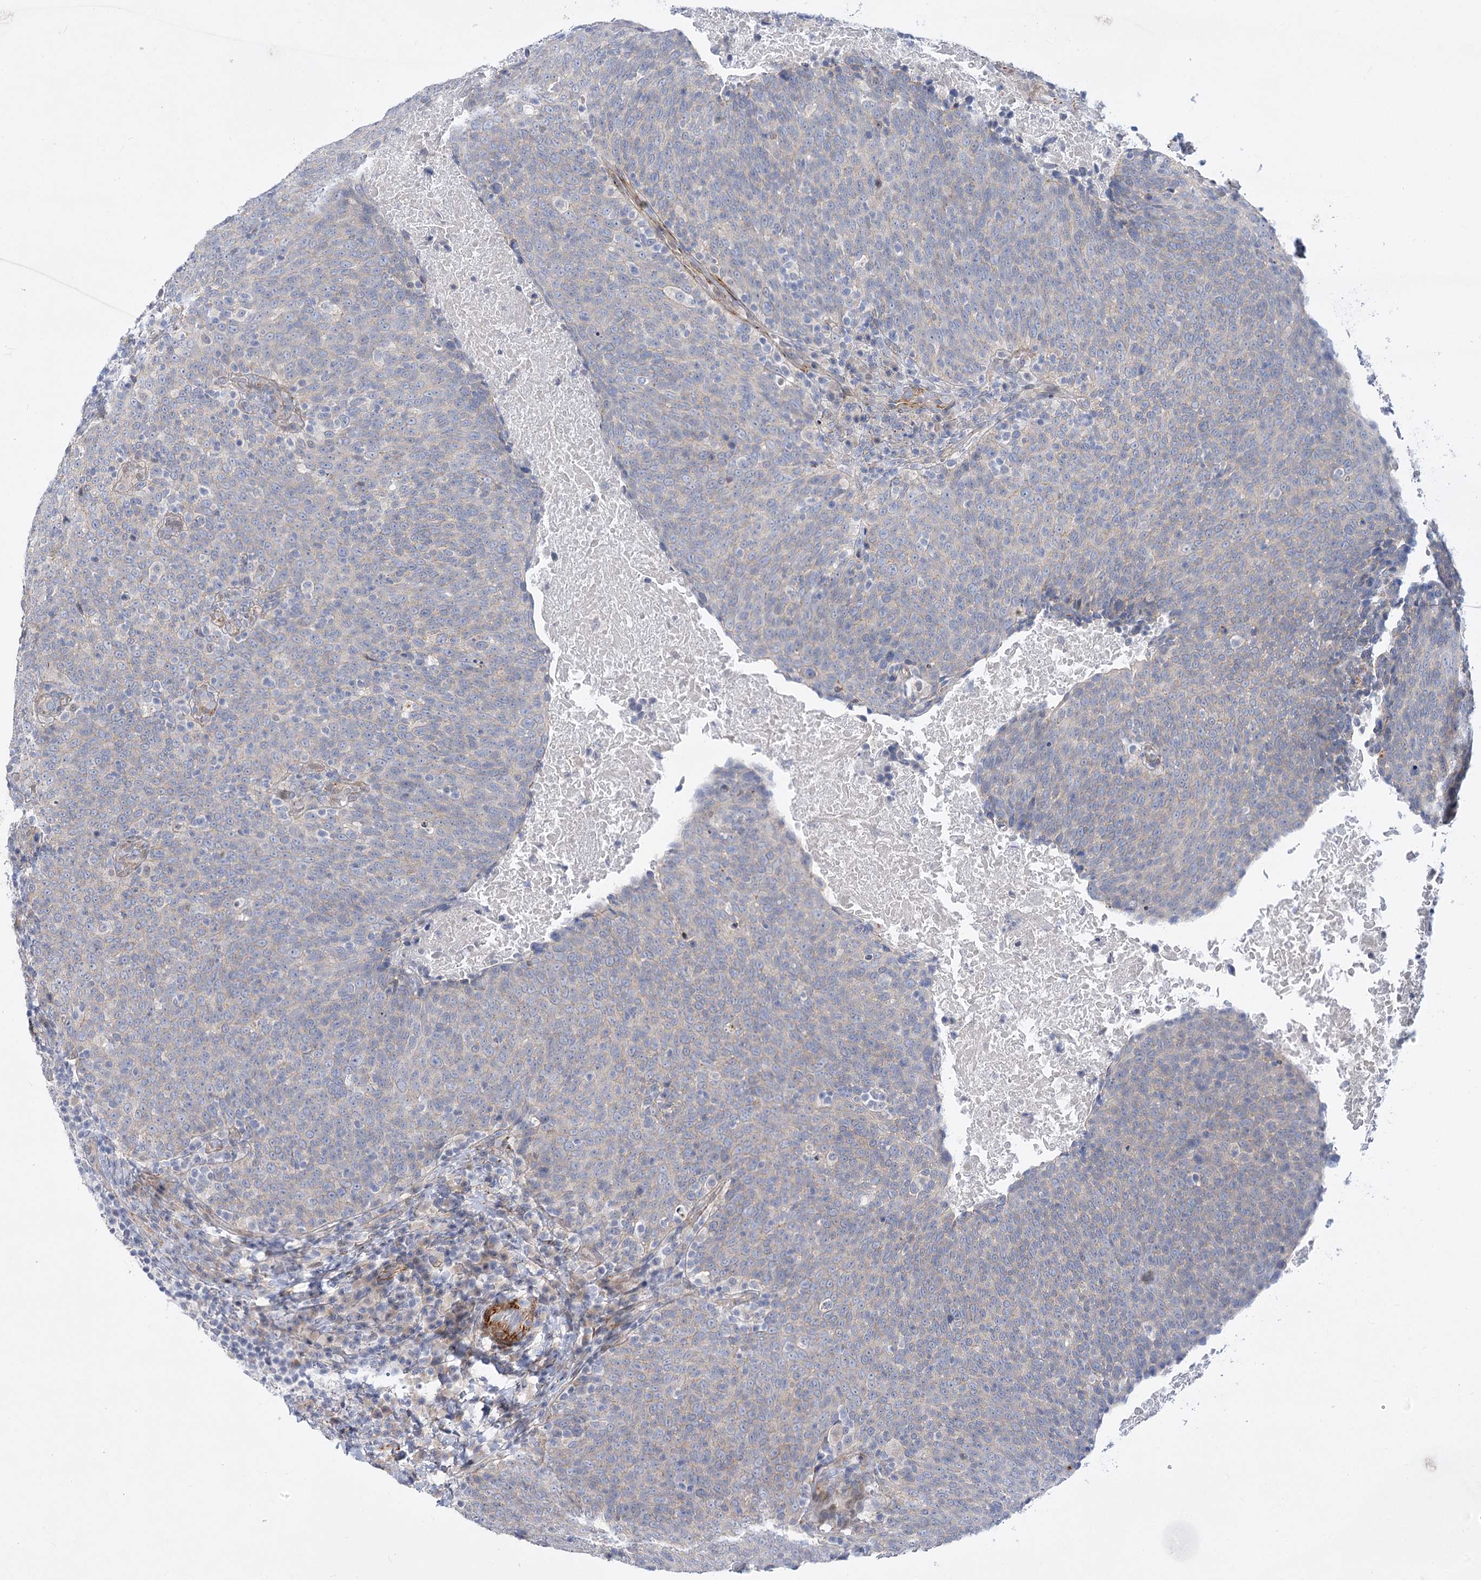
{"staining": {"intensity": "weak", "quantity": "<25%", "location": "cytoplasmic/membranous"}, "tissue": "head and neck cancer", "cell_type": "Tumor cells", "image_type": "cancer", "snomed": [{"axis": "morphology", "description": "Squamous cell carcinoma, NOS"}, {"axis": "morphology", "description": "Squamous cell carcinoma, metastatic, NOS"}, {"axis": "topography", "description": "Lymph node"}, {"axis": "topography", "description": "Head-Neck"}], "caption": "Head and neck squamous cell carcinoma was stained to show a protein in brown. There is no significant positivity in tumor cells.", "gene": "ARSI", "patient": {"sex": "male", "age": 62}}